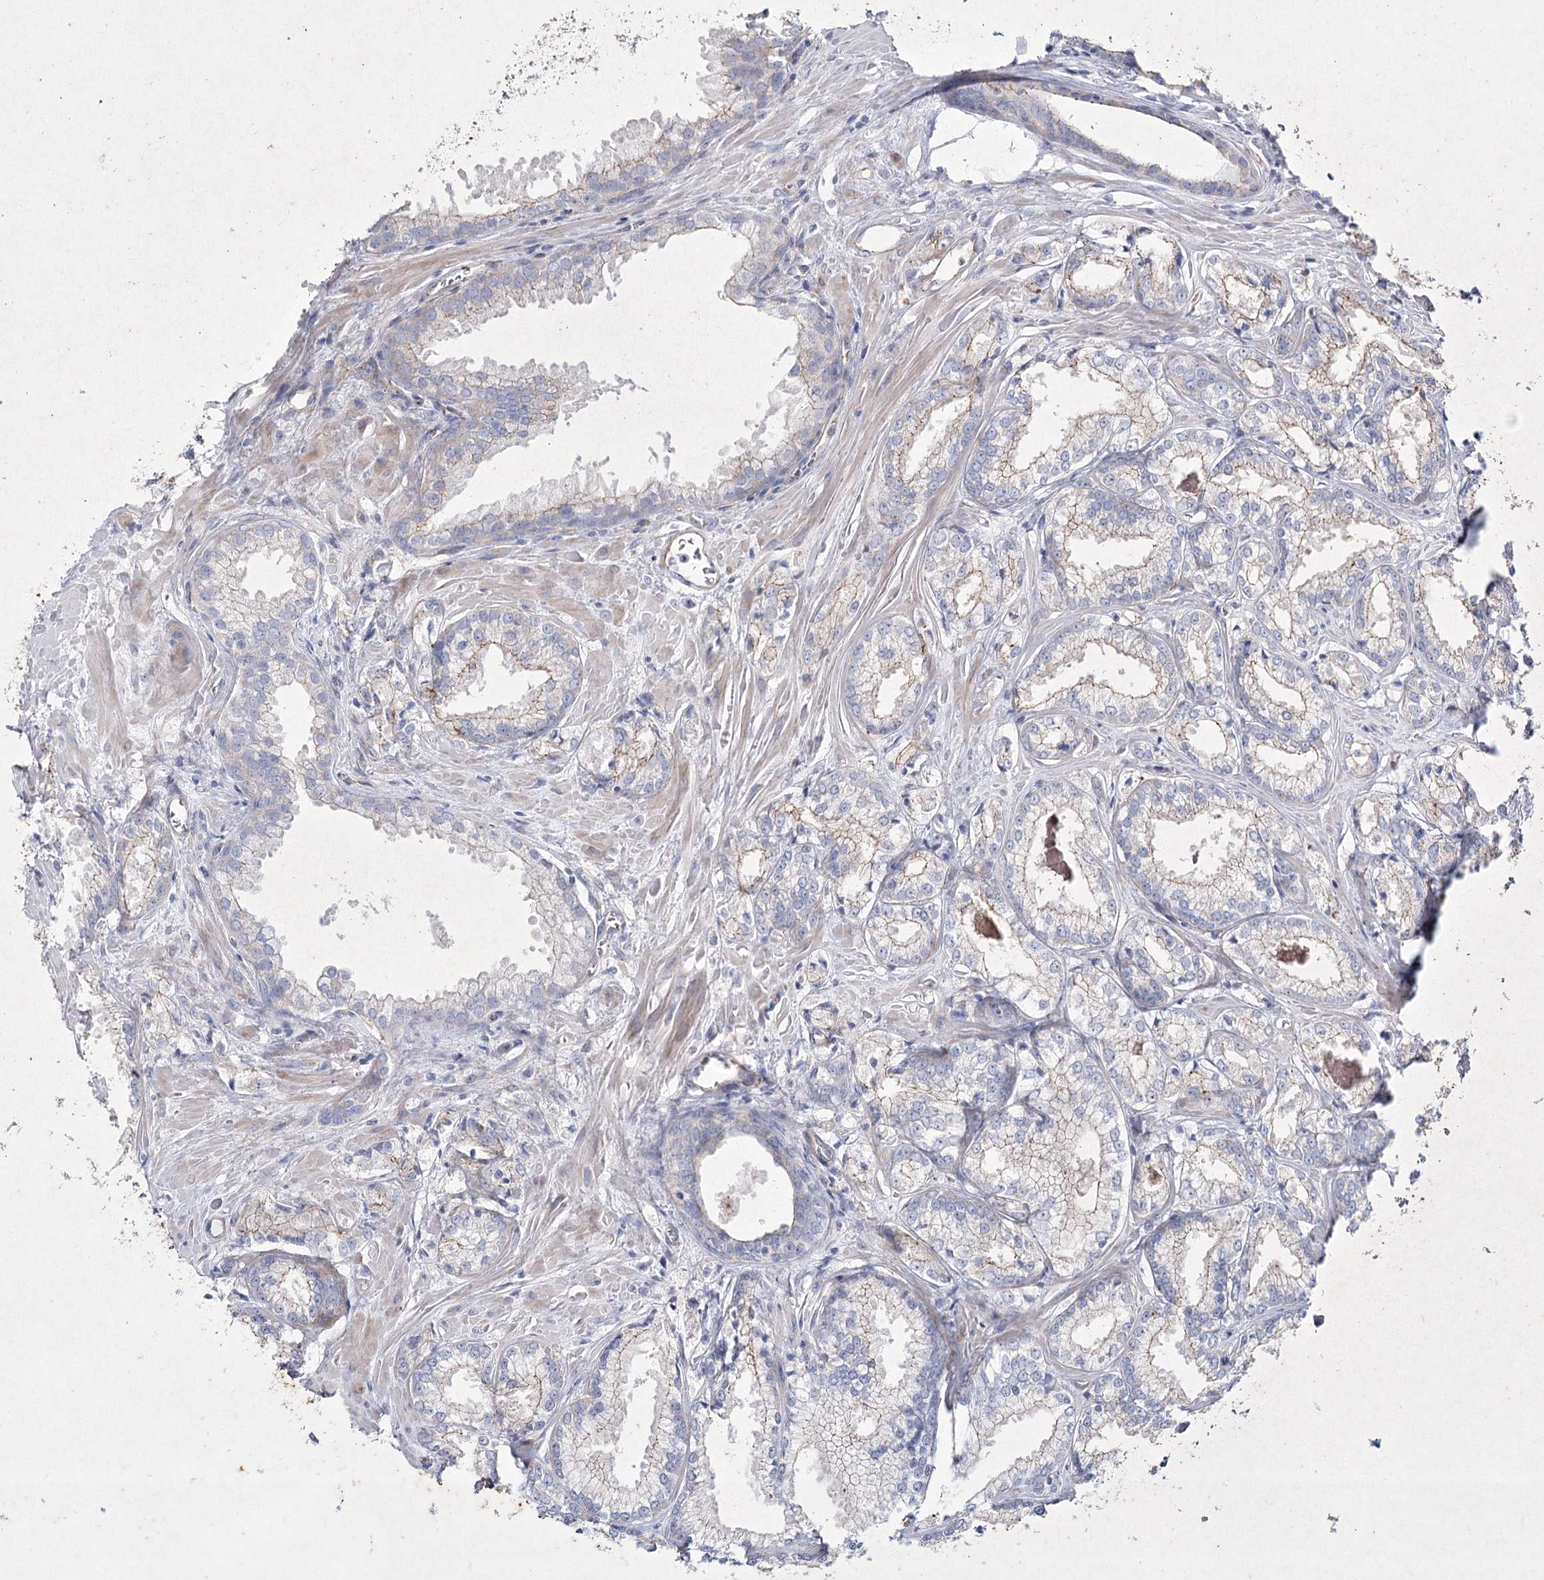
{"staining": {"intensity": "weak", "quantity": "25%-75%", "location": "cytoplasmic/membranous"}, "tissue": "prostate cancer", "cell_type": "Tumor cells", "image_type": "cancer", "snomed": [{"axis": "morphology", "description": "Adenocarcinoma, Low grade"}, {"axis": "topography", "description": "Prostate"}], "caption": "Immunohistochemical staining of prostate cancer reveals low levels of weak cytoplasmic/membranous expression in approximately 25%-75% of tumor cells.", "gene": "LDLRAD3", "patient": {"sex": "male", "age": 47}}